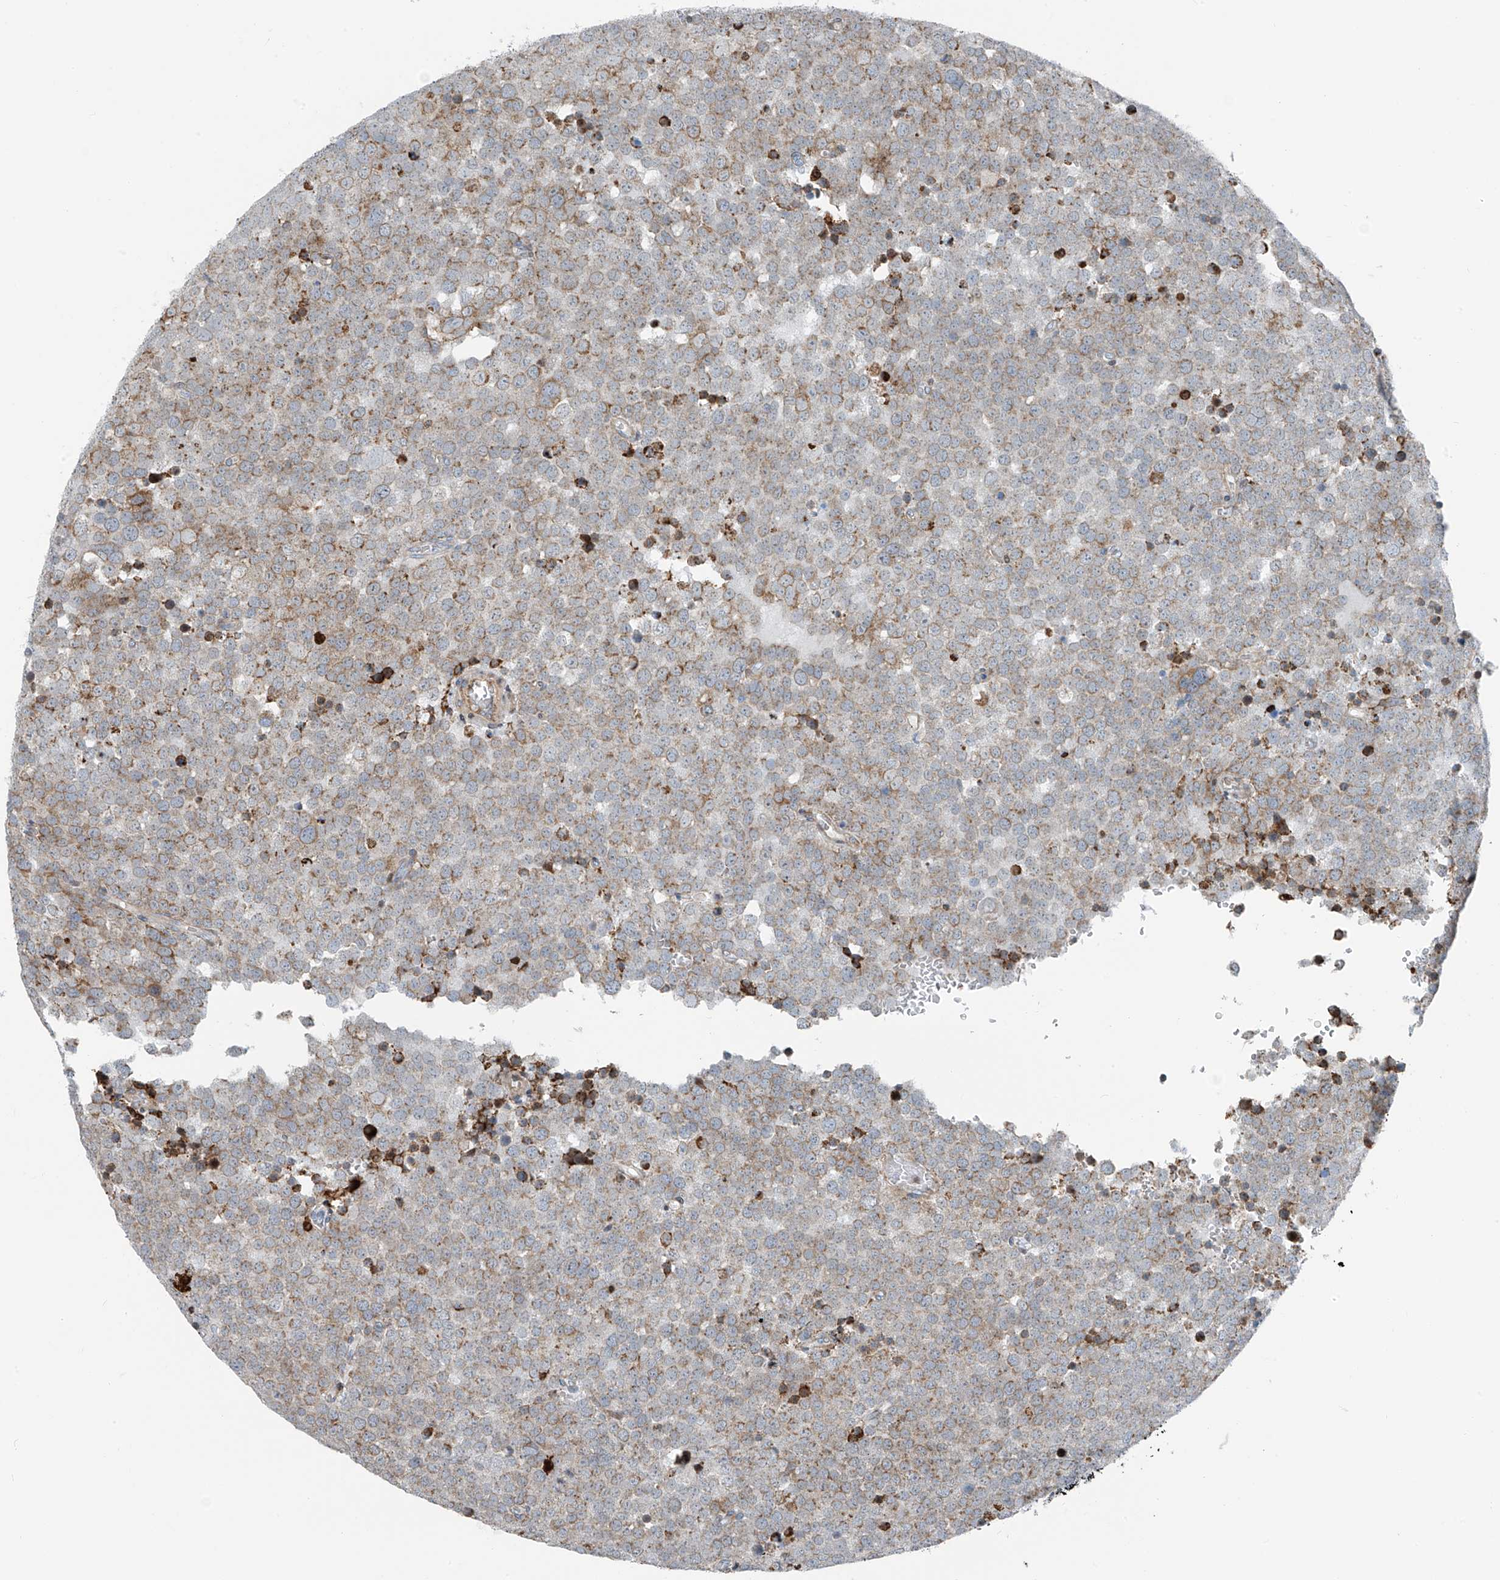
{"staining": {"intensity": "moderate", "quantity": "<25%", "location": "cytoplasmic/membranous"}, "tissue": "testis cancer", "cell_type": "Tumor cells", "image_type": "cancer", "snomed": [{"axis": "morphology", "description": "Seminoma, NOS"}, {"axis": "topography", "description": "Testis"}], "caption": "Immunohistochemical staining of seminoma (testis) shows low levels of moderate cytoplasmic/membranous expression in about <25% of tumor cells.", "gene": "HIC2", "patient": {"sex": "male", "age": 71}}